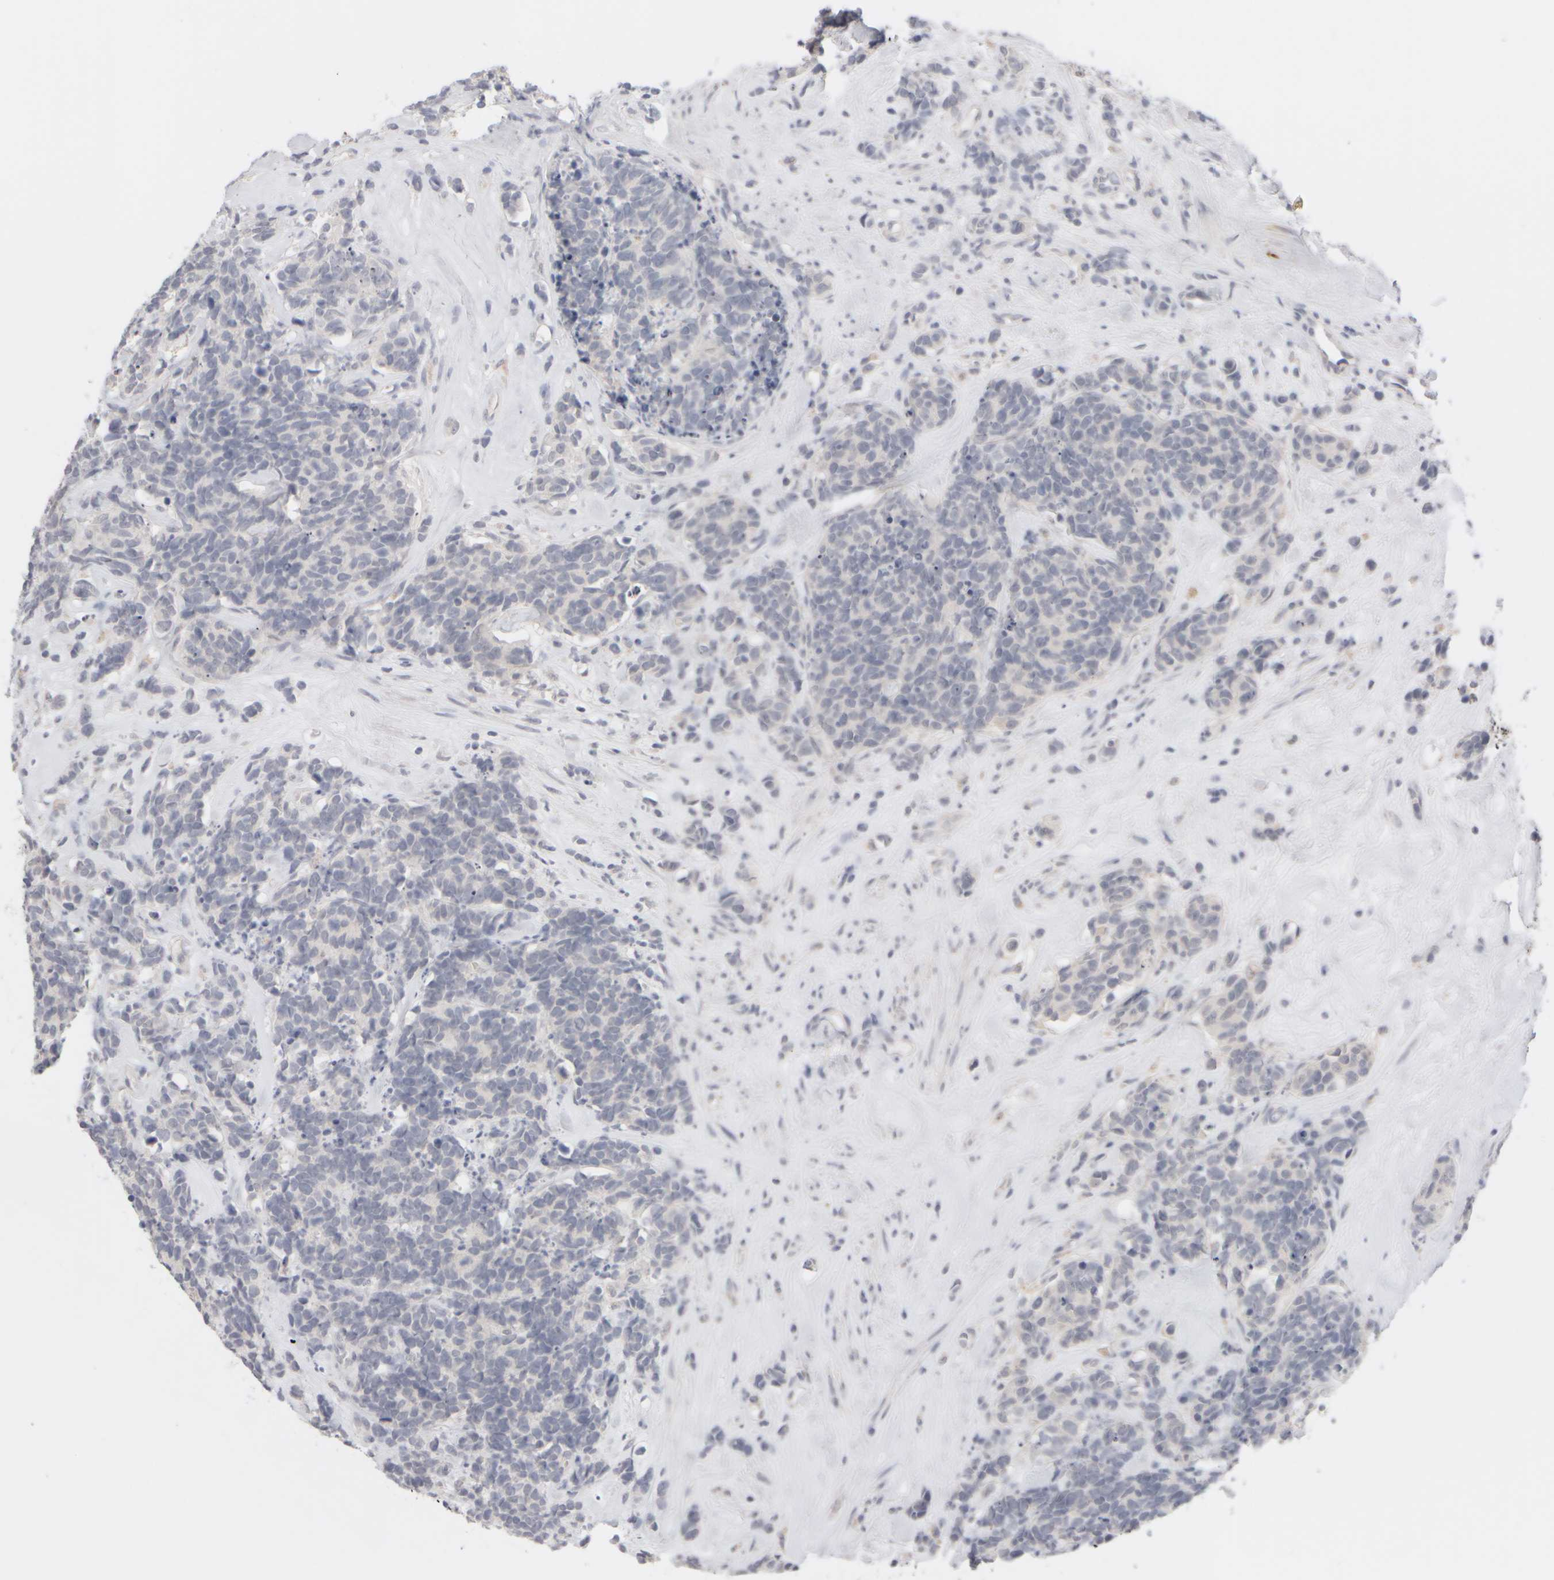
{"staining": {"intensity": "negative", "quantity": "none", "location": "none"}, "tissue": "carcinoid", "cell_type": "Tumor cells", "image_type": "cancer", "snomed": [{"axis": "morphology", "description": "Carcinoma, NOS"}, {"axis": "morphology", "description": "Carcinoid, malignant, NOS"}, {"axis": "topography", "description": "Urinary bladder"}], "caption": "Human malignant carcinoid stained for a protein using immunohistochemistry (IHC) displays no expression in tumor cells.", "gene": "ZNF112", "patient": {"sex": "male", "age": 57}}